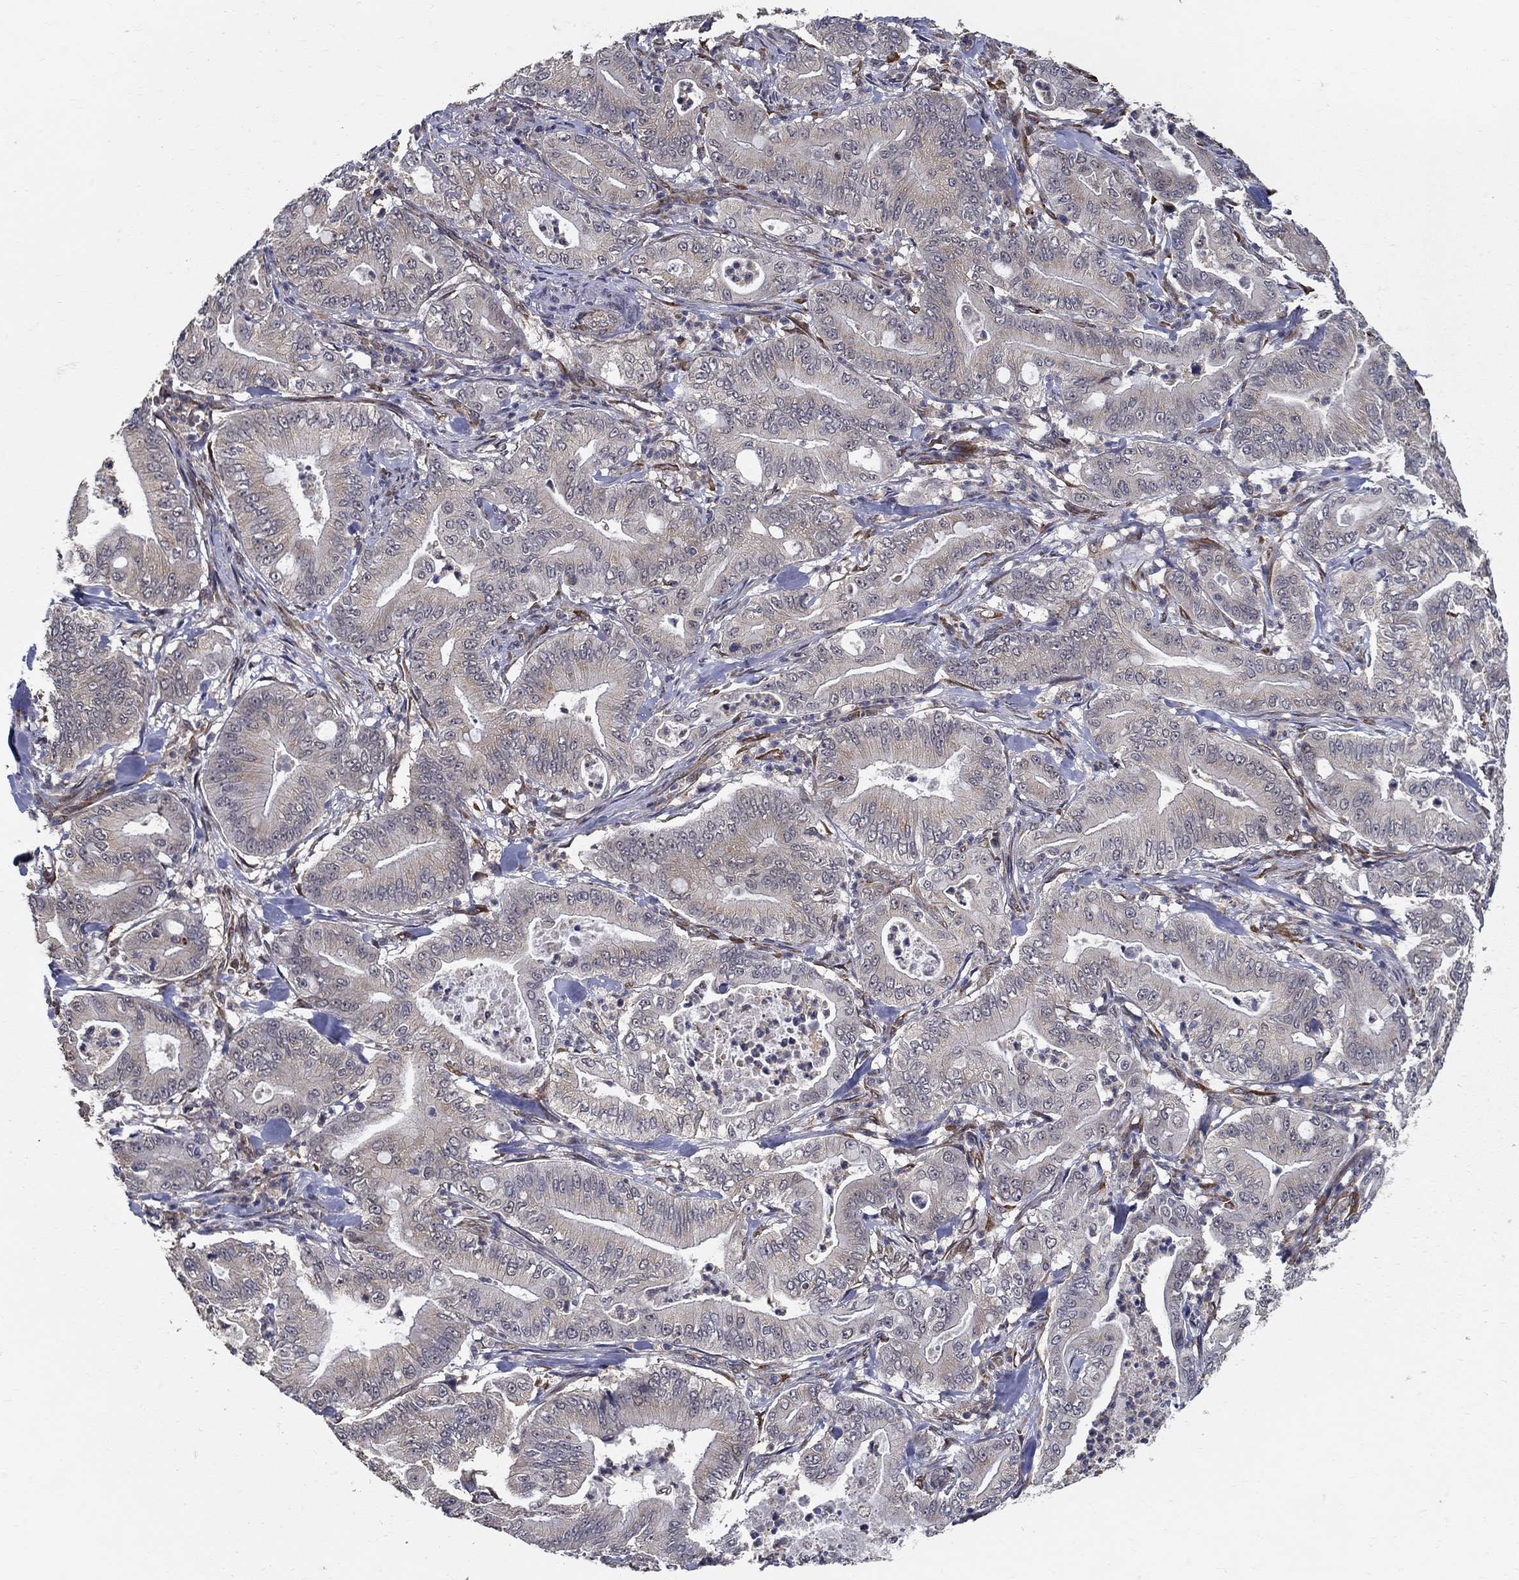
{"staining": {"intensity": "negative", "quantity": "none", "location": "none"}, "tissue": "pancreatic cancer", "cell_type": "Tumor cells", "image_type": "cancer", "snomed": [{"axis": "morphology", "description": "Adenocarcinoma, NOS"}, {"axis": "topography", "description": "Pancreas"}], "caption": "Tumor cells are negative for protein expression in human adenocarcinoma (pancreatic).", "gene": "ZNF594", "patient": {"sex": "male", "age": 71}}